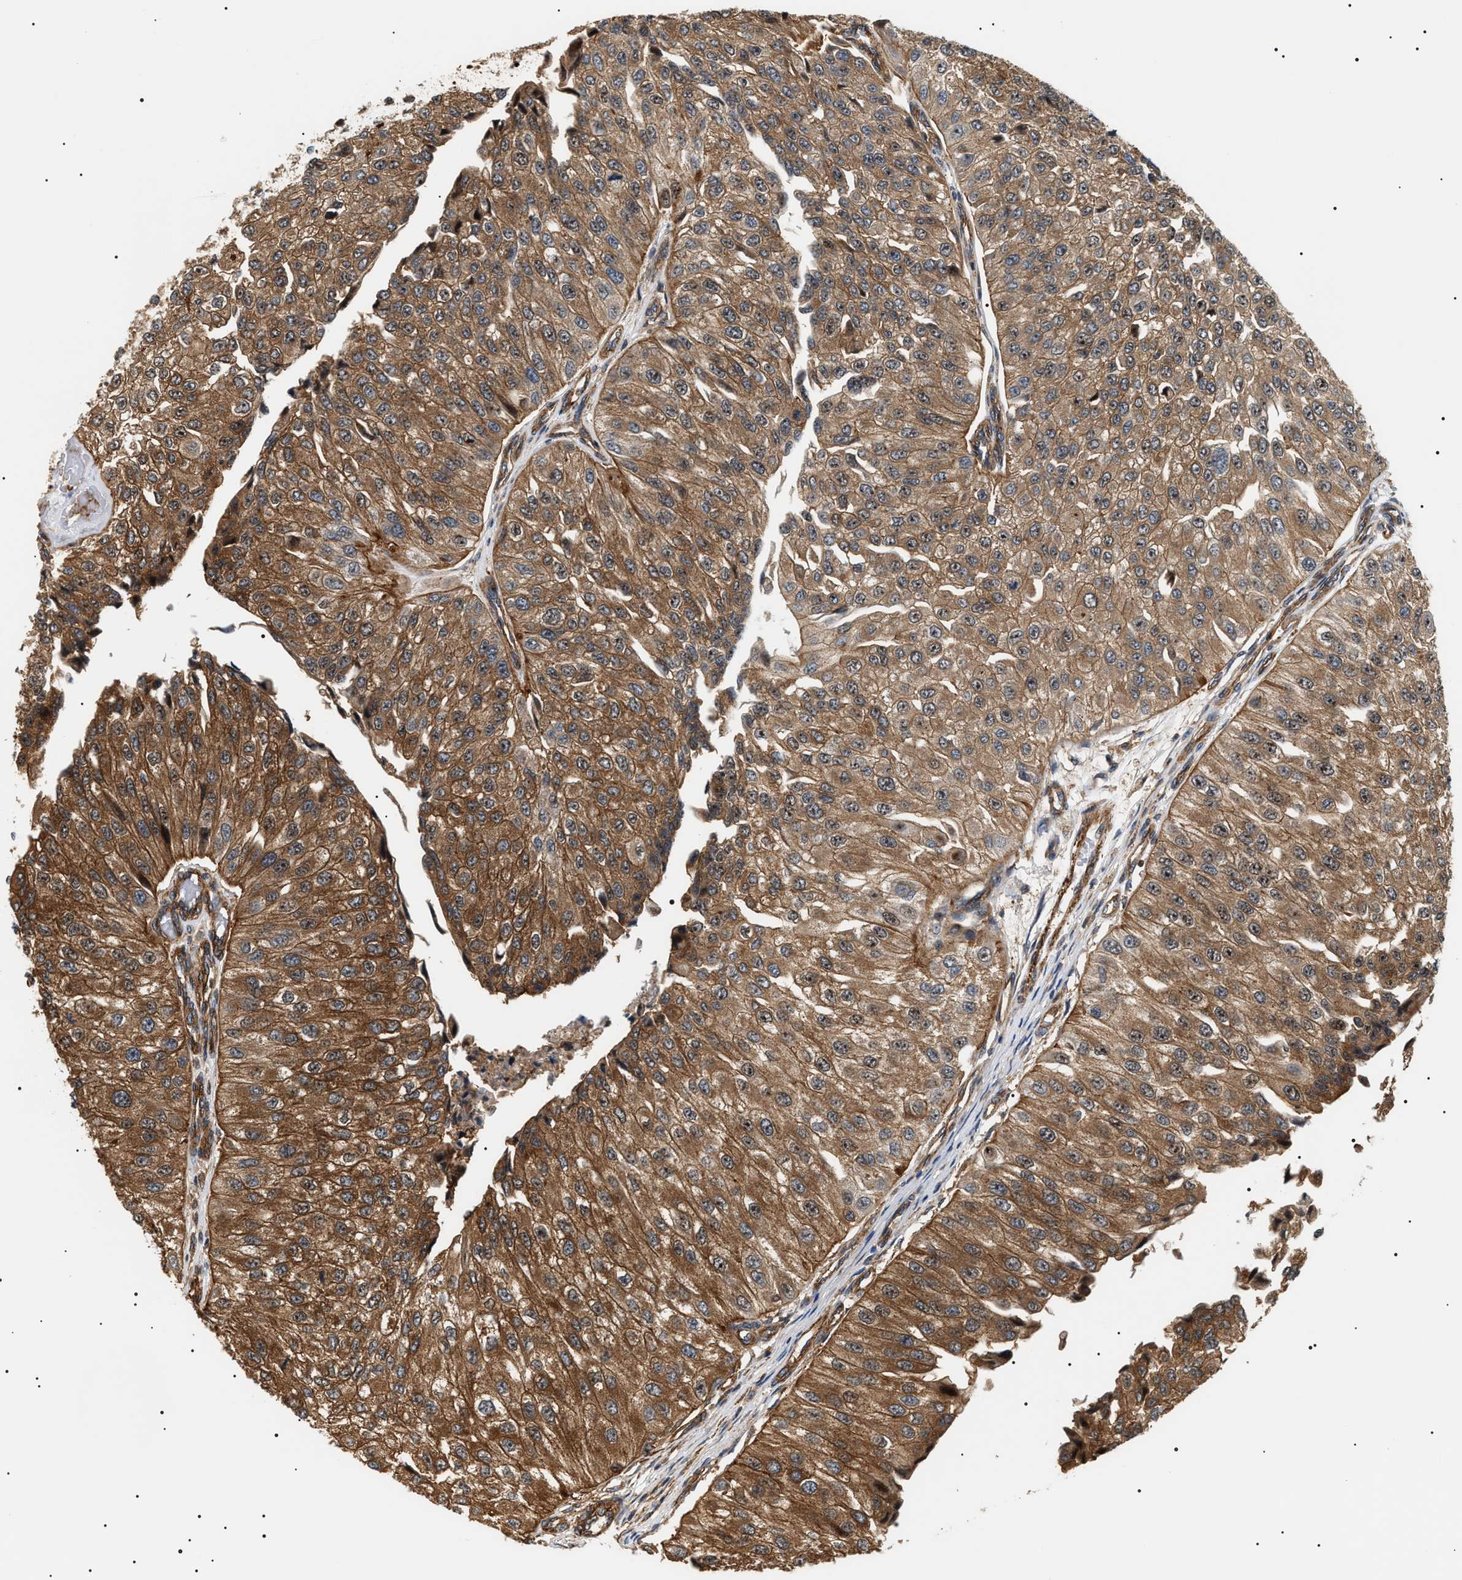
{"staining": {"intensity": "moderate", "quantity": ">75%", "location": "cytoplasmic/membranous"}, "tissue": "urothelial cancer", "cell_type": "Tumor cells", "image_type": "cancer", "snomed": [{"axis": "morphology", "description": "Urothelial carcinoma, High grade"}, {"axis": "topography", "description": "Kidney"}, {"axis": "topography", "description": "Urinary bladder"}], "caption": "Immunohistochemical staining of urothelial cancer reveals medium levels of moderate cytoplasmic/membranous positivity in approximately >75% of tumor cells. Ihc stains the protein of interest in brown and the nuclei are stained blue.", "gene": "SH3GLB2", "patient": {"sex": "male", "age": 77}}